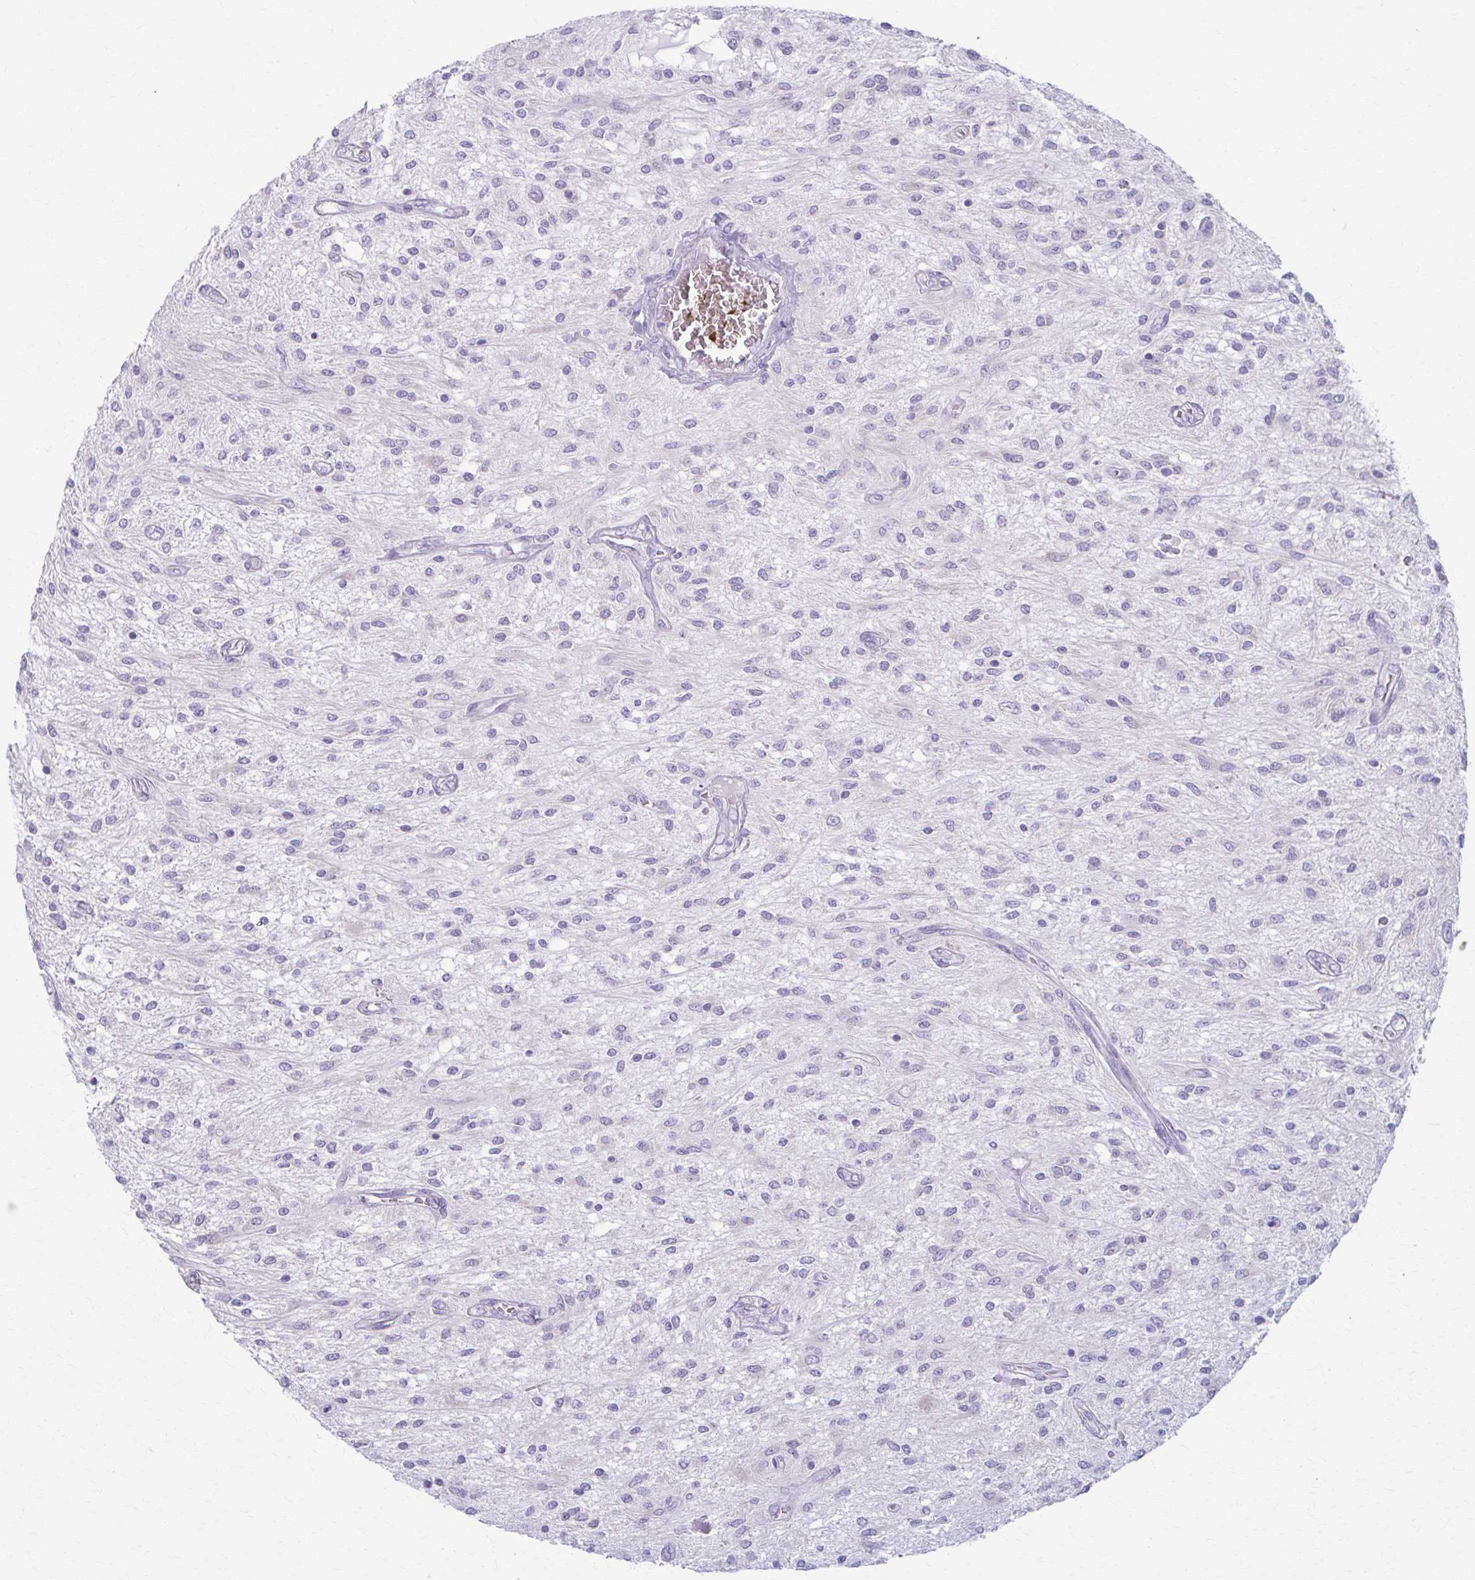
{"staining": {"intensity": "negative", "quantity": "none", "location": "none"}, "tissue": "glioma", "cell_type": "Tumor cells", "image_type": "cancer", "snomed": [{"axis": "morphology", "description": "Glioma, malignant, Low grade"}, {"axis": "topography", "description": "Cerebellum"}], "caption": "Low-grade glioma (malignant) was stained to show a protein in brown. There is no significant staining in tumor cells.", "gene": "PRKRA", "patient": {"sex": "female", "age": 14}}